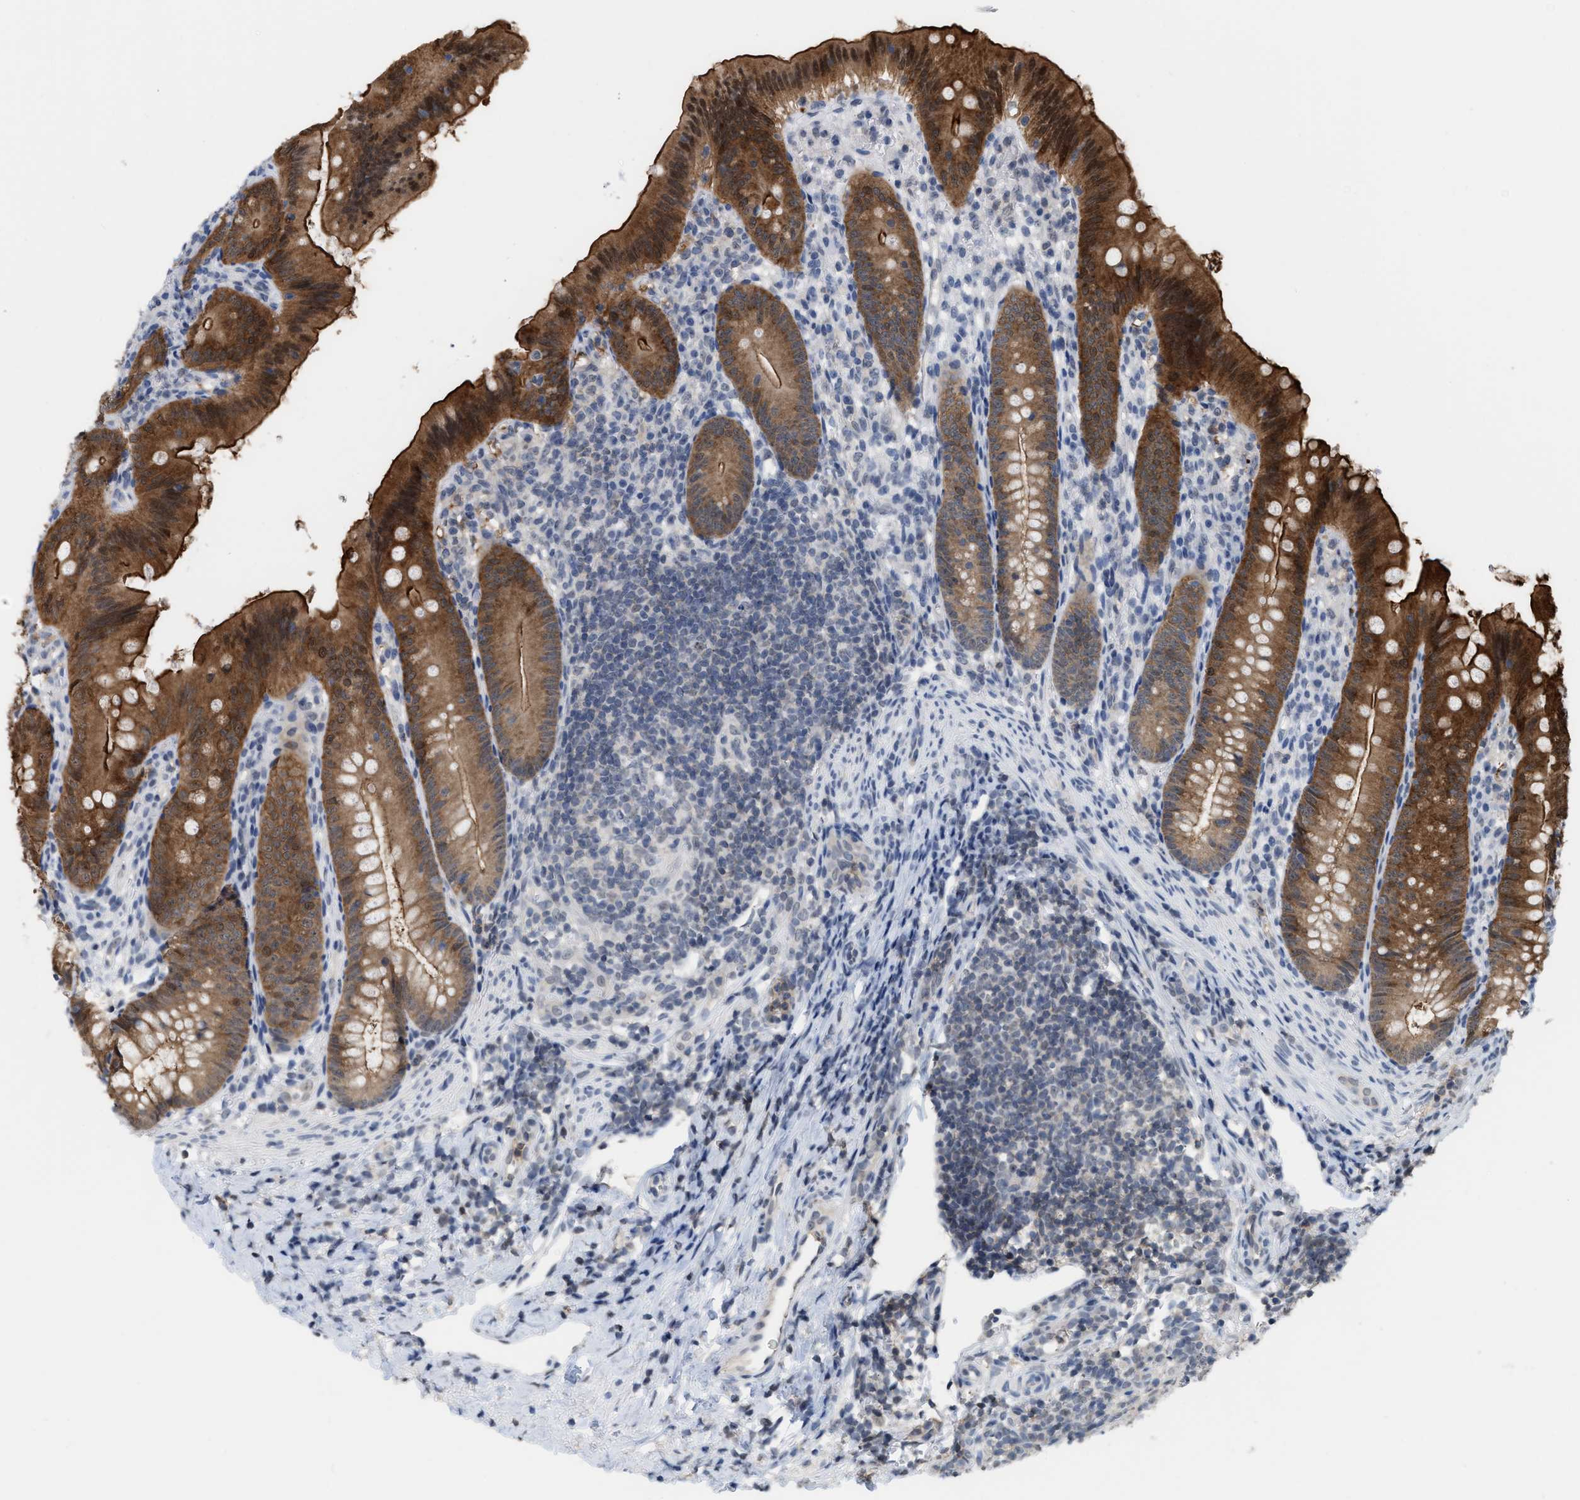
{"staining": {"intensity": "strong", "quantity": ">75%", "location": "cytoplasmic/membranous,nuclear"}, "tissue": "appendix", "cell_type": "Glandular cells", "image_type": "normal", "snomed": [{"axis": "morphology", "description": "Normal tissue, NOS"}, {"axis": "topography", "description": "Appendix"}], "caption": "Immunohistochemical staining of unremarkable appendix exhibits high levels of strong cytoplasmic/membranous,nuclear positivity in about >75% of glandular cells. Immunohistochemistry (ihc) stains the protein of interest in brown and the nuclei are stained blue.", "gene": "BAIAP2L1", "patient": {"sex": "male", "age": 1}}